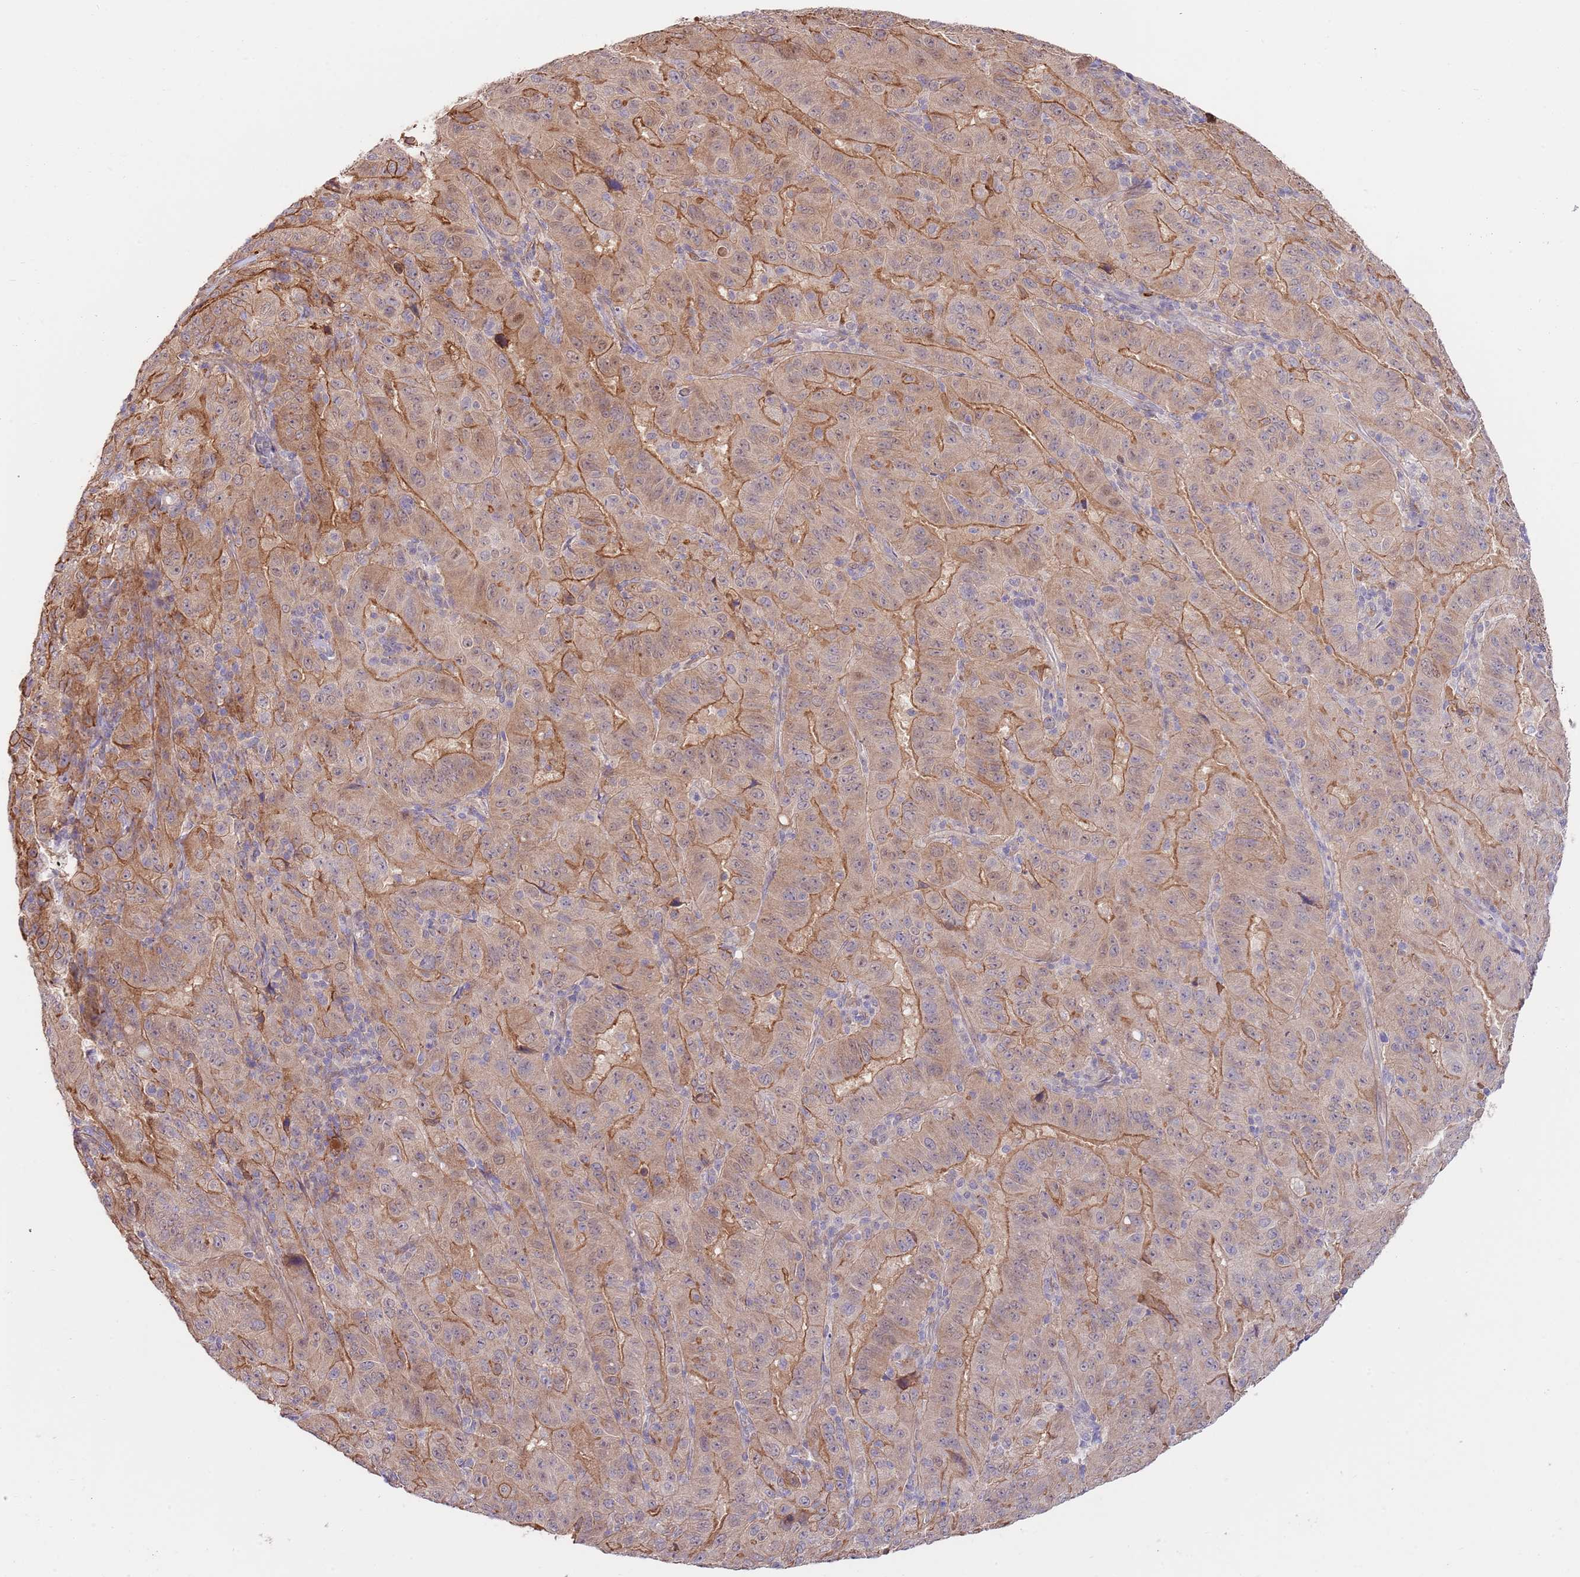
{"staining": {"intensity": "moderate", "quantity": ">75%", "location": "cytoplasmic/membranous"}, "tissue": "pancreatic cancer", "cell_type": "Tumor cells", "image_type": "cancer", "snomed": [{"axis": "morphology", "description": "Adenocarcinoma, NOS"}, {"axis": "topography", "description": "Pancreas"}], "caption": "Moderate cytoplasmic/membranous staining for a protein is present in approximately >75% of tumor cells of adenocarcinoma (pancreatic) using immunohistochemistry (IHC).", "gene": "BPNT1", "patient": {"sex": "male", "age": 63}}